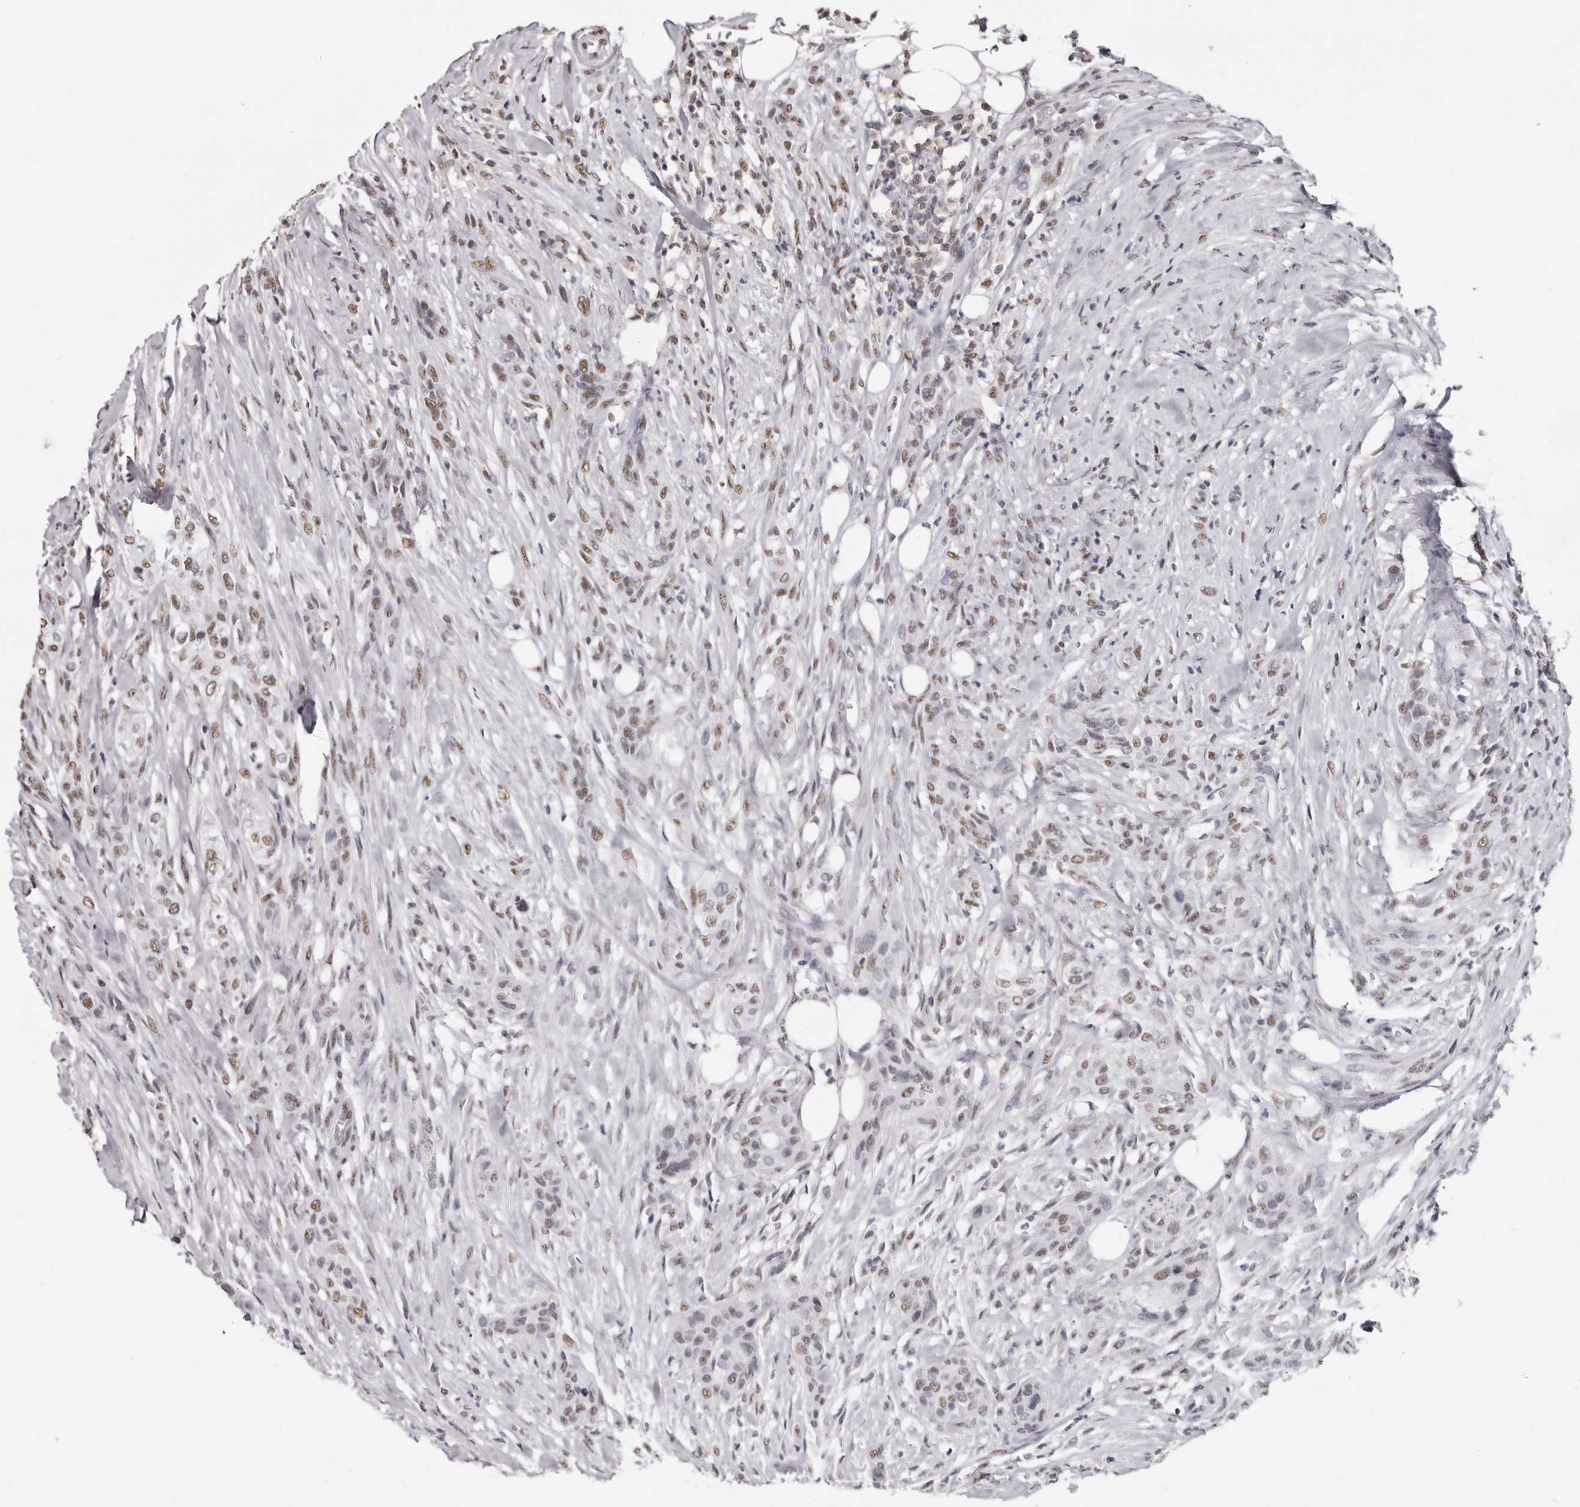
{"staining": {"intensity": "moderate", "quantity": ">75%", "location": "nuclear"}, "tissue": "urothelial cancer", "cell_type": "Tumor cells", "image_type": "cancer", "snomed": [{"axis": "morphology", "description": "Urothelial carcinoma, High grade"}, {"axis": "topography", "description": "Urinary bladder"}], "caption": "Immunohistochemical staining of urothelial carcinoma (high-grade) reveals medium levels of moderate nuclear staining in about >75% of tumor cells.", "gene": "SCAF4", "patient": {"sex": "male", "age": 35}}